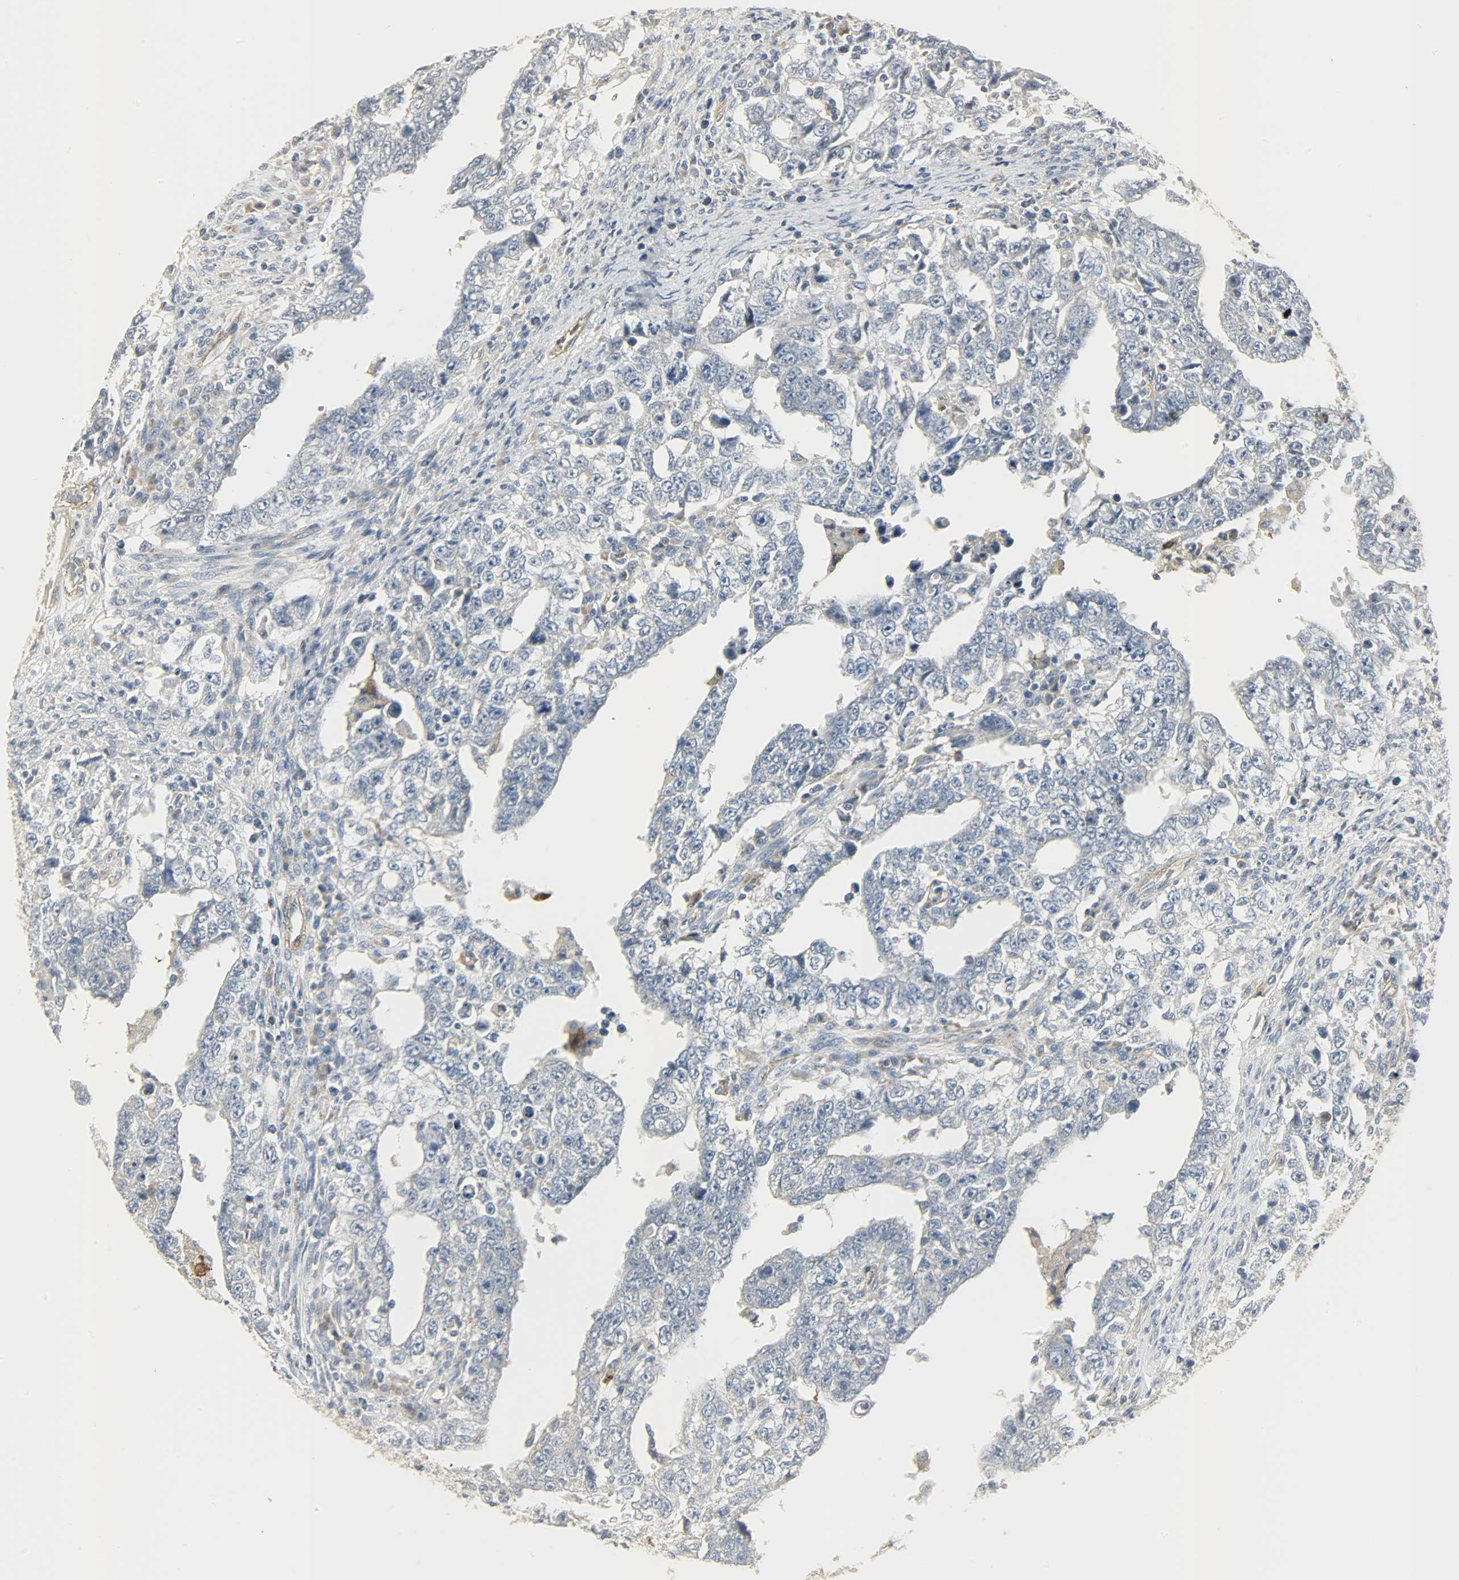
{"staining": {"intensity": "negative", "quantity": "none", "location": "none"}, "tissue": "testis cancer", "cell_type": "Tumor cells", "image_type": "cancer", "snomed": [{"axis": "morphology", "description": "Carcinoma, Embryonal, NOS"}, {"axis": "topography", "description": "Testis"}], "caption": "Photomicrograph shows no significant protein expression in tumor cells of testis cancer (embryonal carcinoma).", "gene": "ENPEP", "patient": {"sex": "male", "age": 26}}